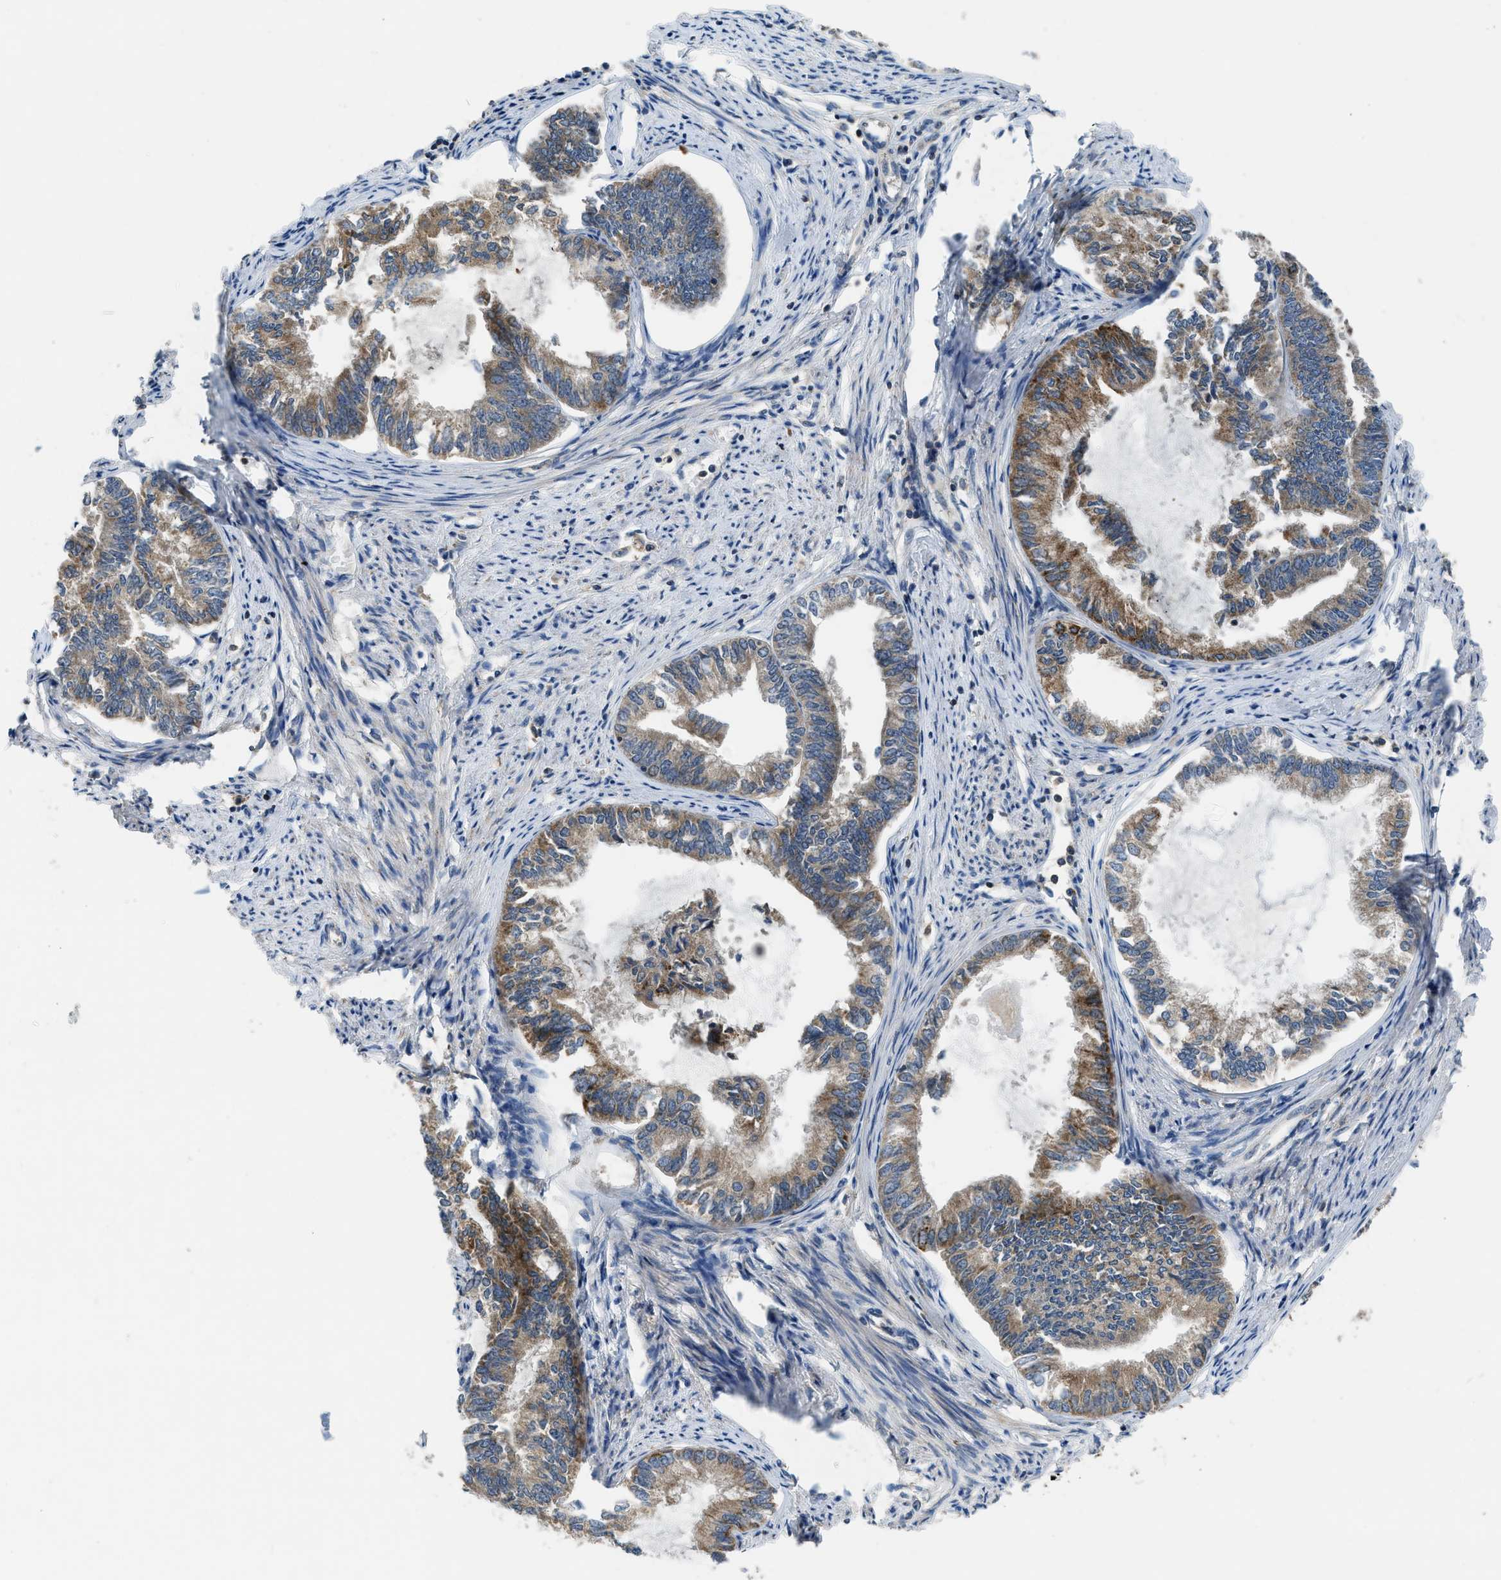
{"staining": {"intensity": "moderate", "quantity": ">75%", "location": "cytoplasmic/membranous"}, "tissue": "endometrial cancer", "cell_type": "Tumor cells", "image_type": "cancer", "snomed": [{"axis": "morphology", "description": "Adenocarcinoma, NOS"}, {"axis": "topography", "description": "Endometrium"}], "caption": "Moderate cytoplasmic/membranous positivity is identified in about >75% of tumor cells in endometrial cancer (adenocarcinoma).", "gene": "PAFAH2", "patient": {"sex": "female", "age": 86}}